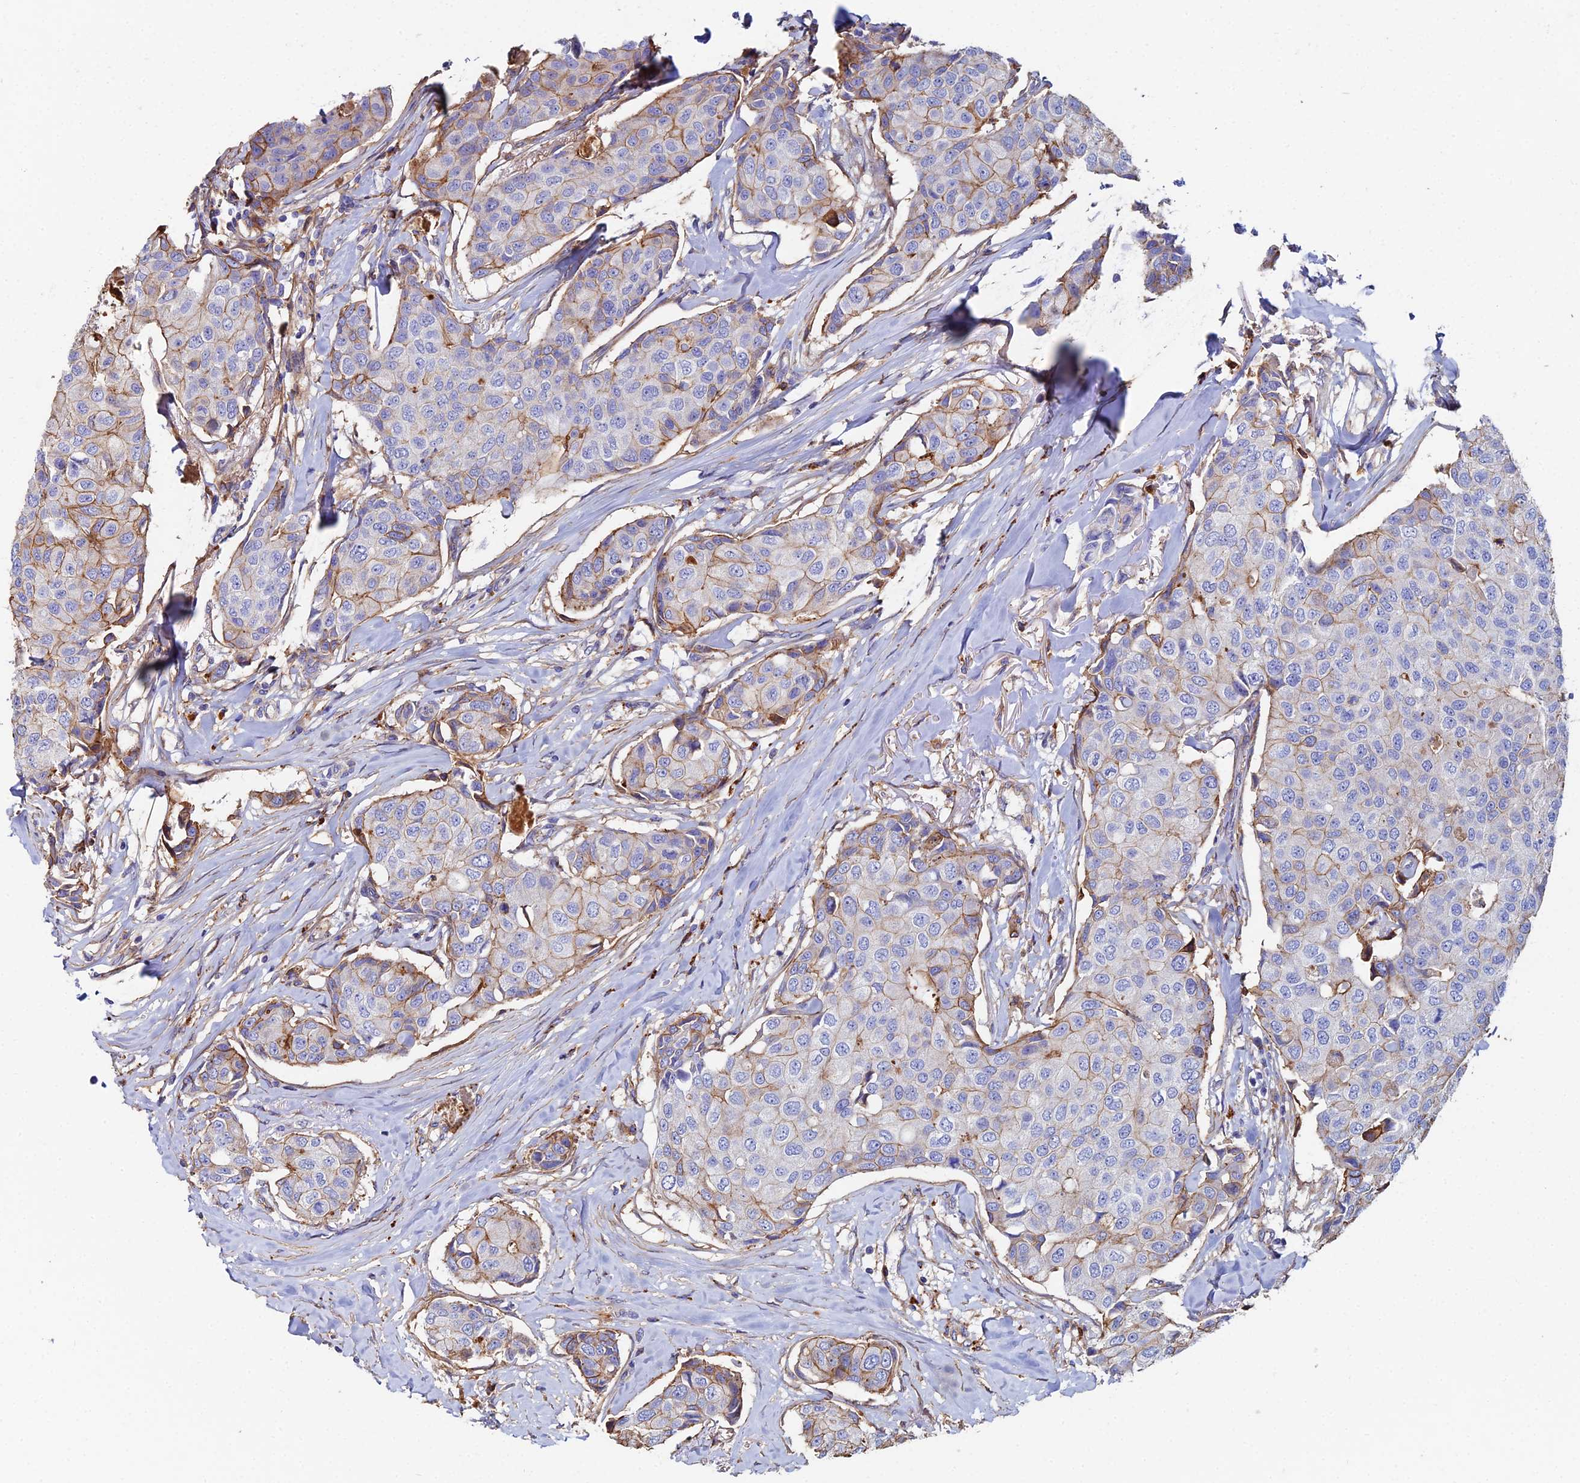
{"staining": {"intensity": "weak", "quantity": "<25%", "location": "cytoplasmic/membranous"}, "tissue": "breast cancer", "cell_type": "Tumor cells", "image_type": "cancer", "snomed": [{"axis": "morphology", "description": "Duct carcinoma"}, {"axis": "topography", "description": "Breast"}], "caption": "High power microscopy micrograph of an IHC histopathology image of breast cancer, revealing no significant expression in tumor cells. The staining was performed using DAB to visualize the protein expression in brown, while the nuclei were stained in blue with hematoxylin (Magnification: 20x).", "gene": "C6", "patient": {"sex": "female", "age": 80}}